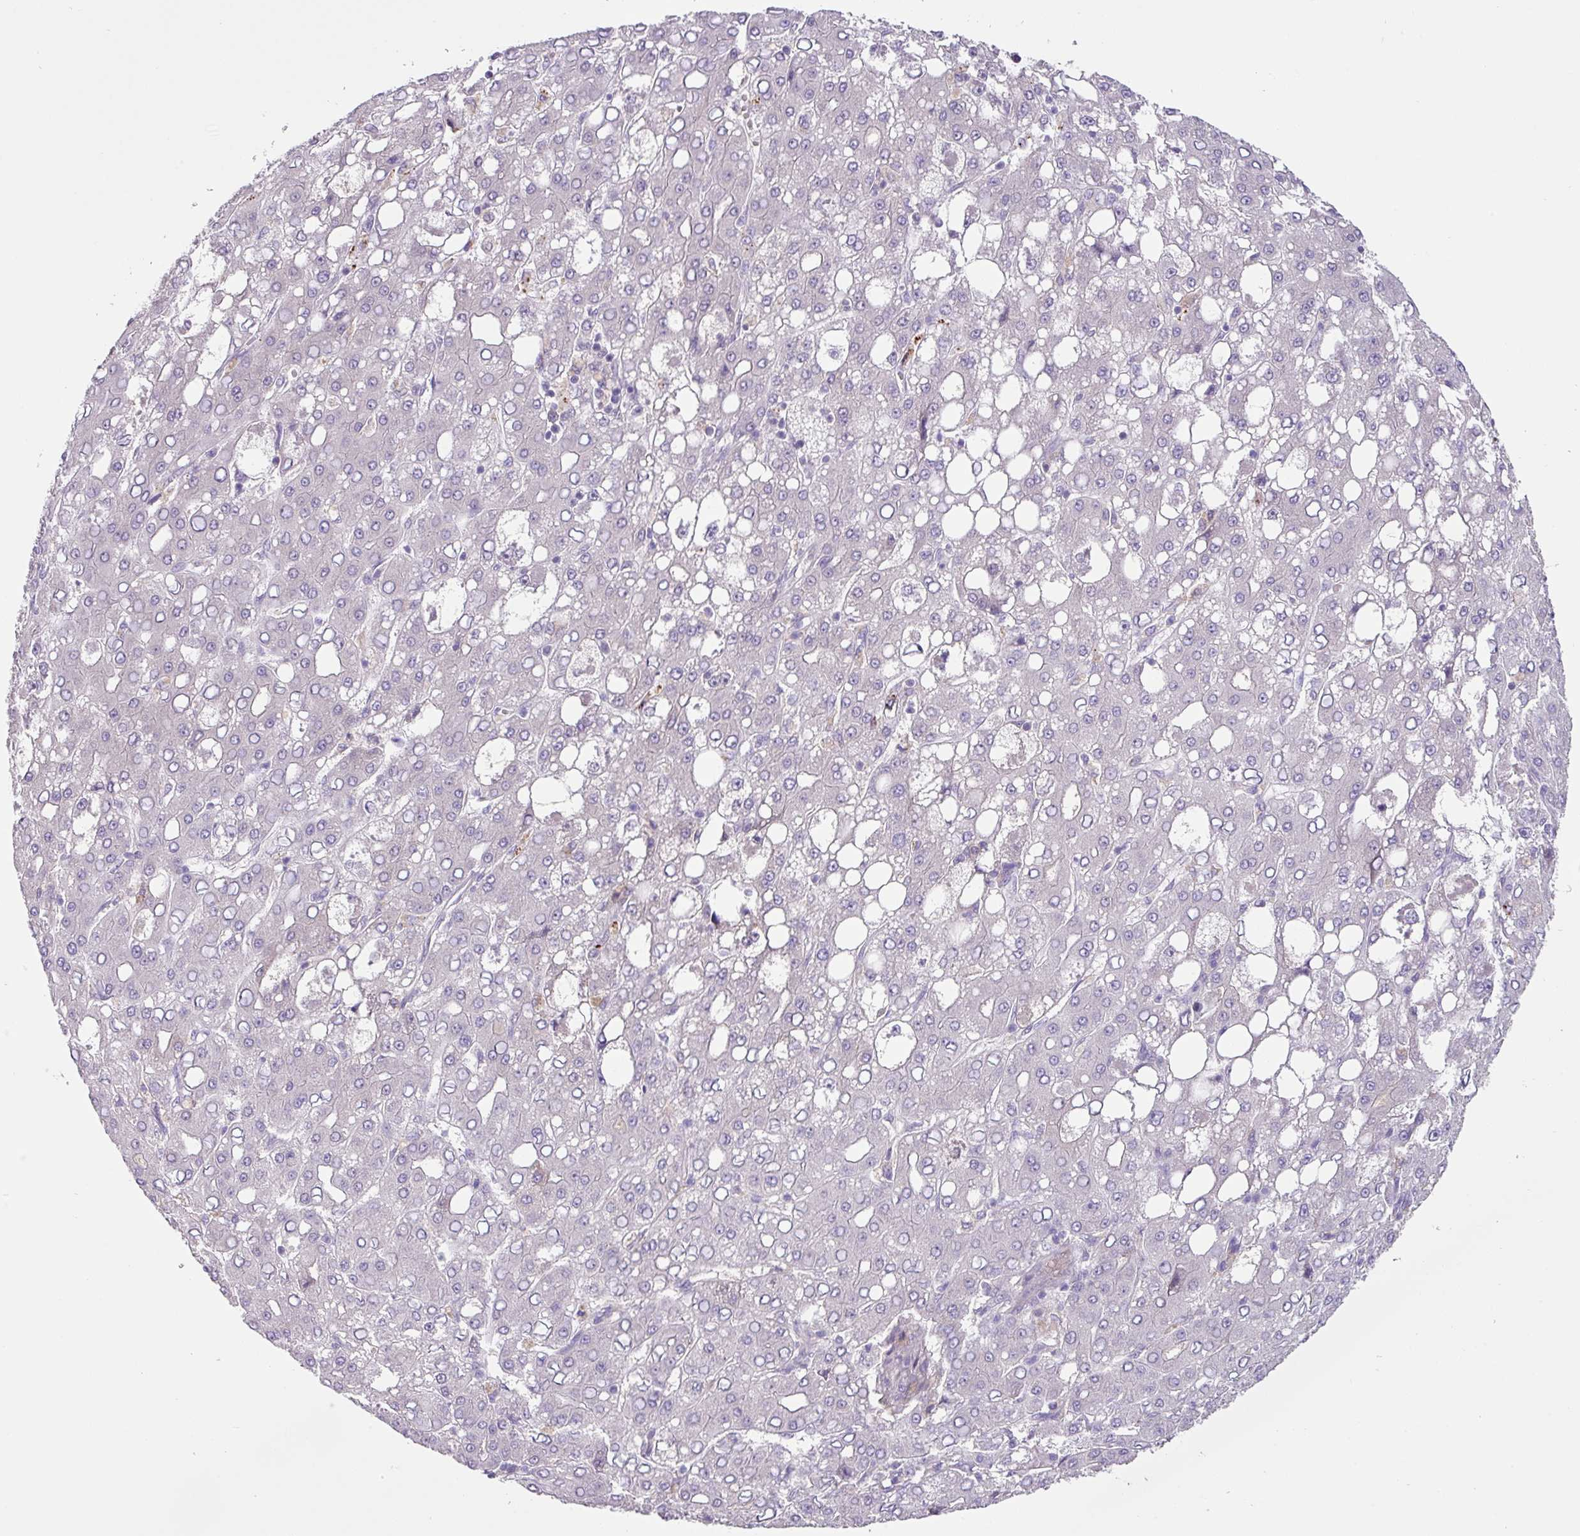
{"staining": {"intensity": "negative", "quantity": "none", "location": "none"}, "tissue": "liver cancer", "cell_type": "Tumor cells", "image_type": "cancer", "snomed": [{"axis": "morphology", "description": "Carcinoma, Hepatocellular, NOS"}, {"axis": "topography", "description": "Liver"}], "caption": "This is an immunohistochemistry histopathology image of human liver cancer. There is no expression in tumor cells.", "gene": "PLEKHH3", "patient": {"sex": "male", "age": 65}}